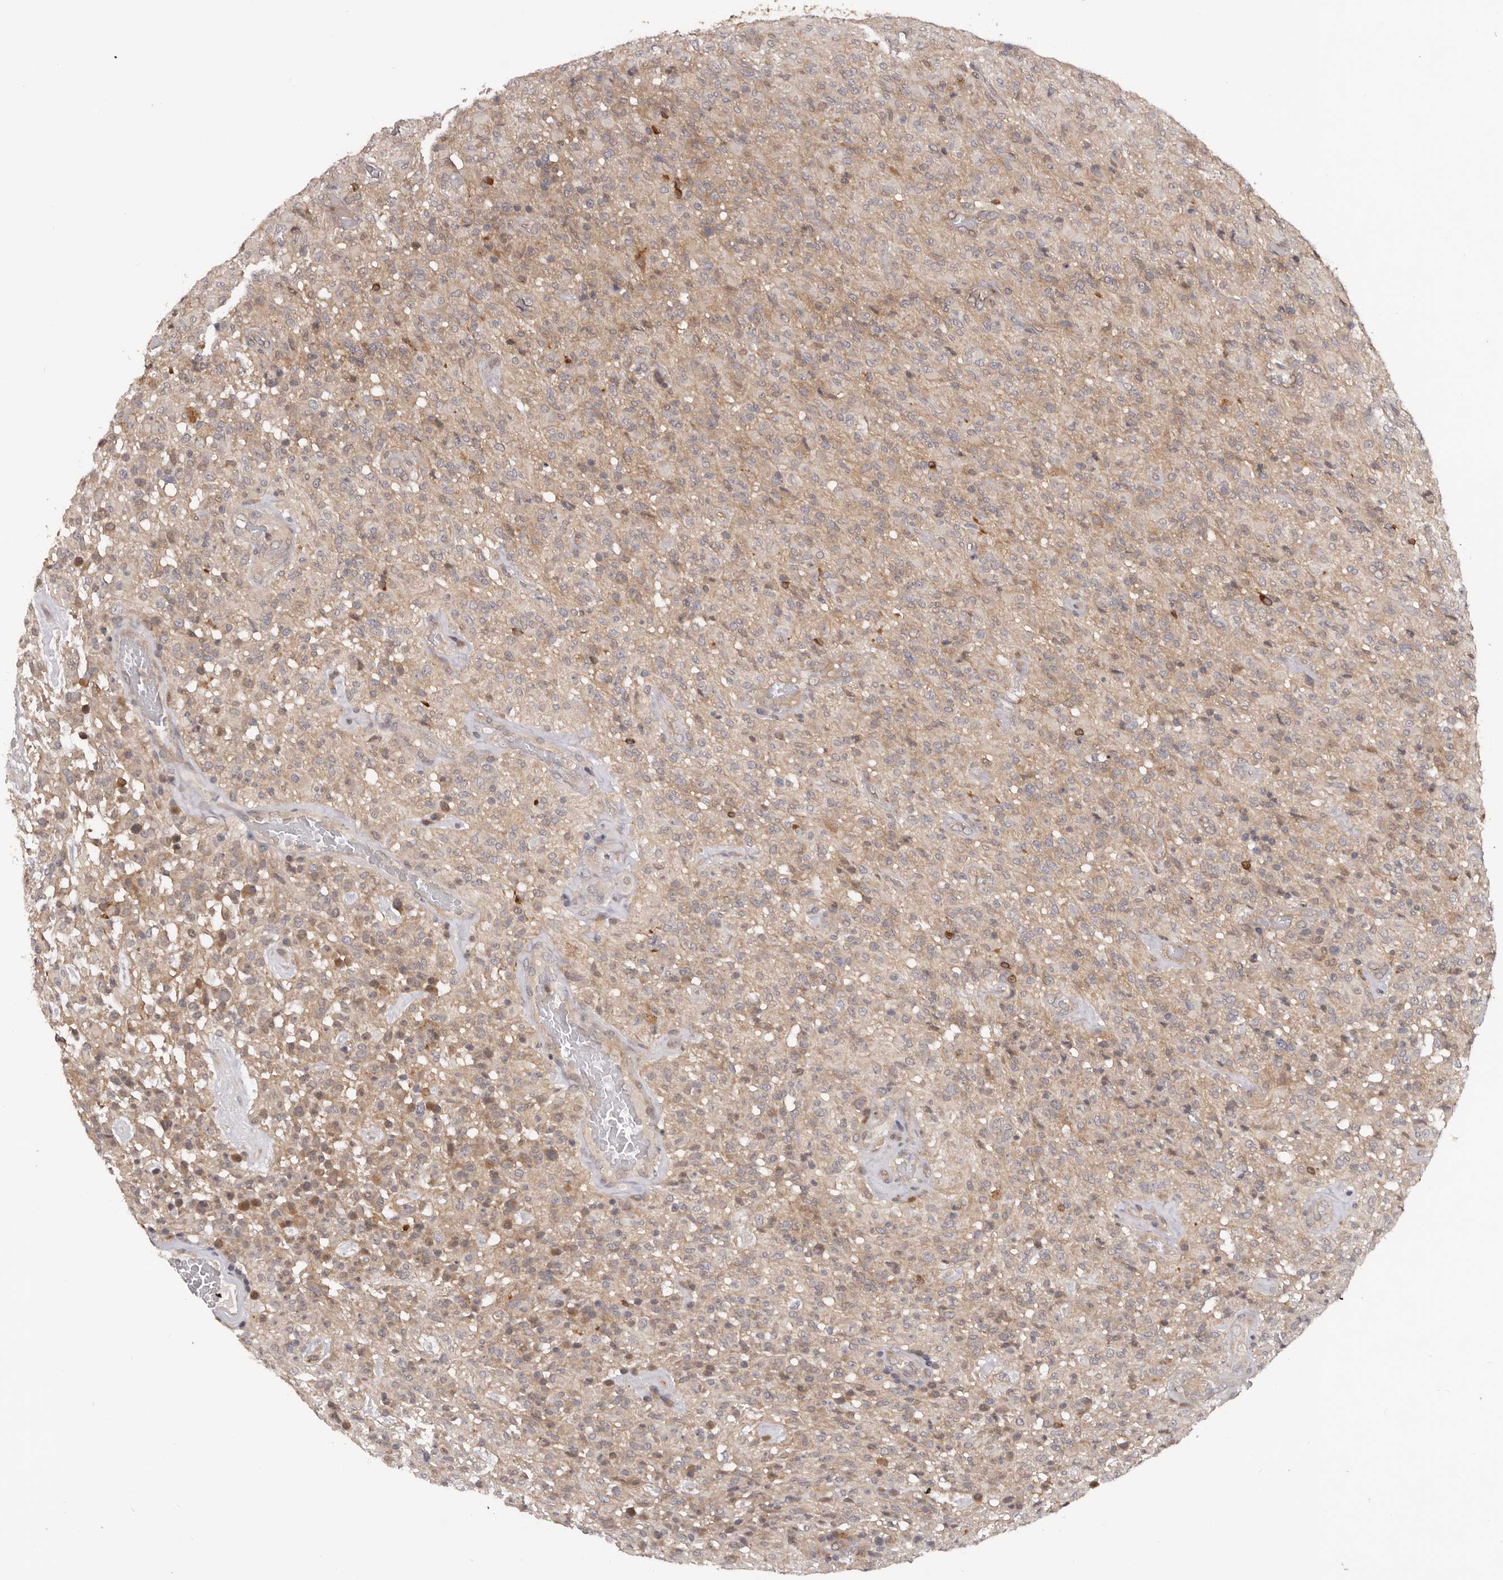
{"staining": {"intensity": "negative", "quantity": "none", "location": "none"}, "tissue": "glioma", "cell_type": "Tumor cells", "image_type": "cancer", "snomed": [{"axis": "morphology", "description": "Glioma, malignant, High grade"}, {"axis": "topography", "description": "Brain"}], "caption": "This is an immunohistochemistry (IHC) micrograph of glioma. There is no expression in tumor cells.", "gene": "MDP1", "patient": {"sex": "female", "age": 57}}